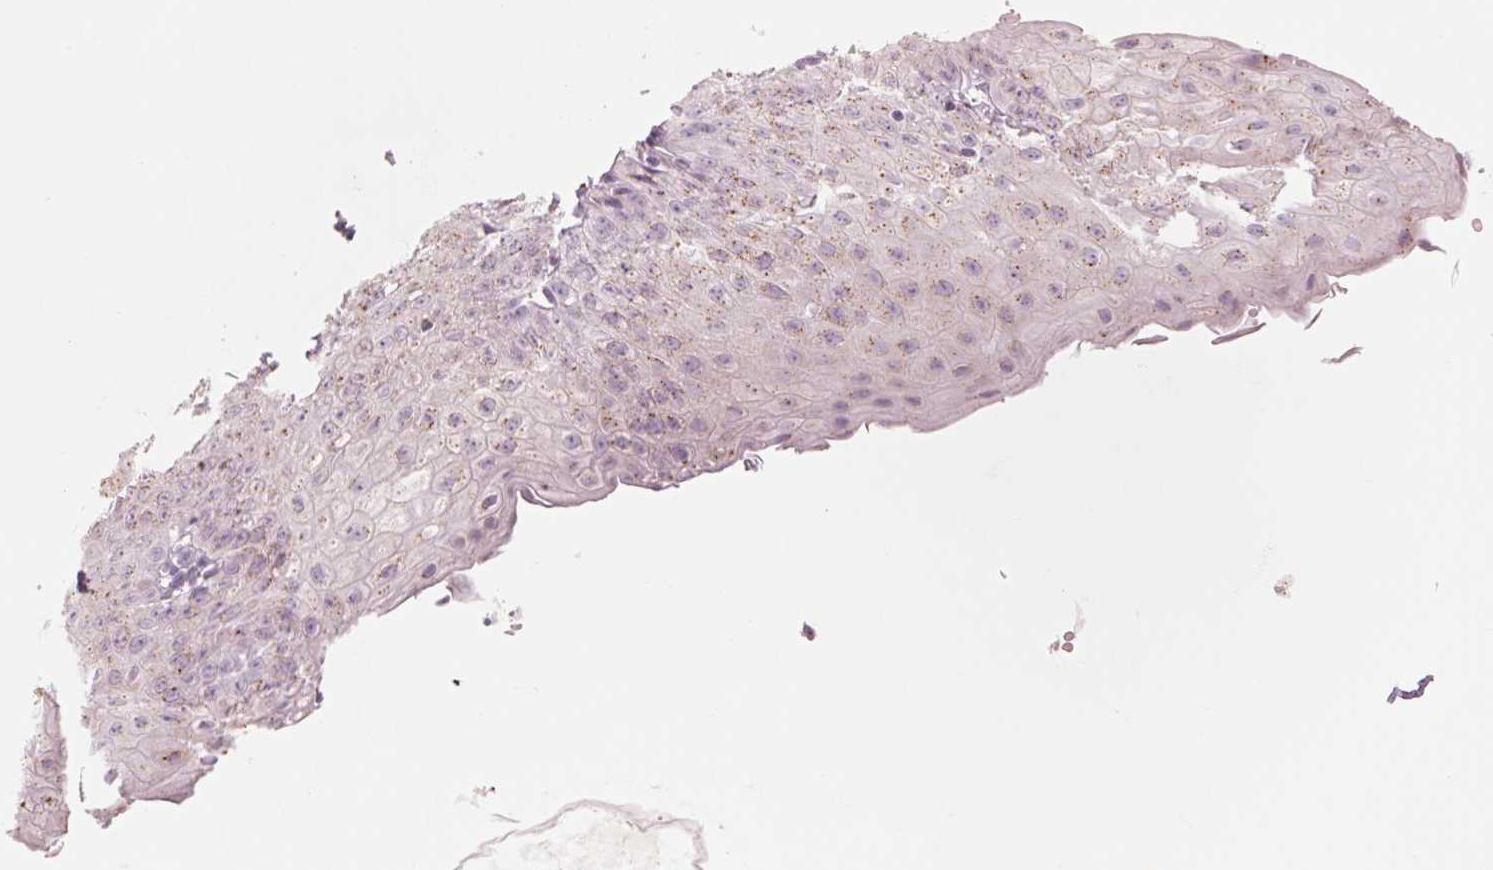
{"staining": {"intensity": "moderate", "quantity": "25%-75%", "location": "cytoplasmic/membranous"}, "tissue": "esophagus", "cell_type": "Squamous epithelial cells", "image_type": "normal", "snomed": [{"axis": "morphology", "description": "Normal tissue, NOS"}, {"axis": "topography", "description": "Esophagus"}], "caption": "IHC photomicrograph of benign human esophagus stained for a protein (brown), which demonstrates medium levels of moderate cytoplasmic/membranous positivity in about 25%-75% of squamous epithelial cells.", "gene": "GALNT7", "patient": {"sex": "male", "age": 71}}